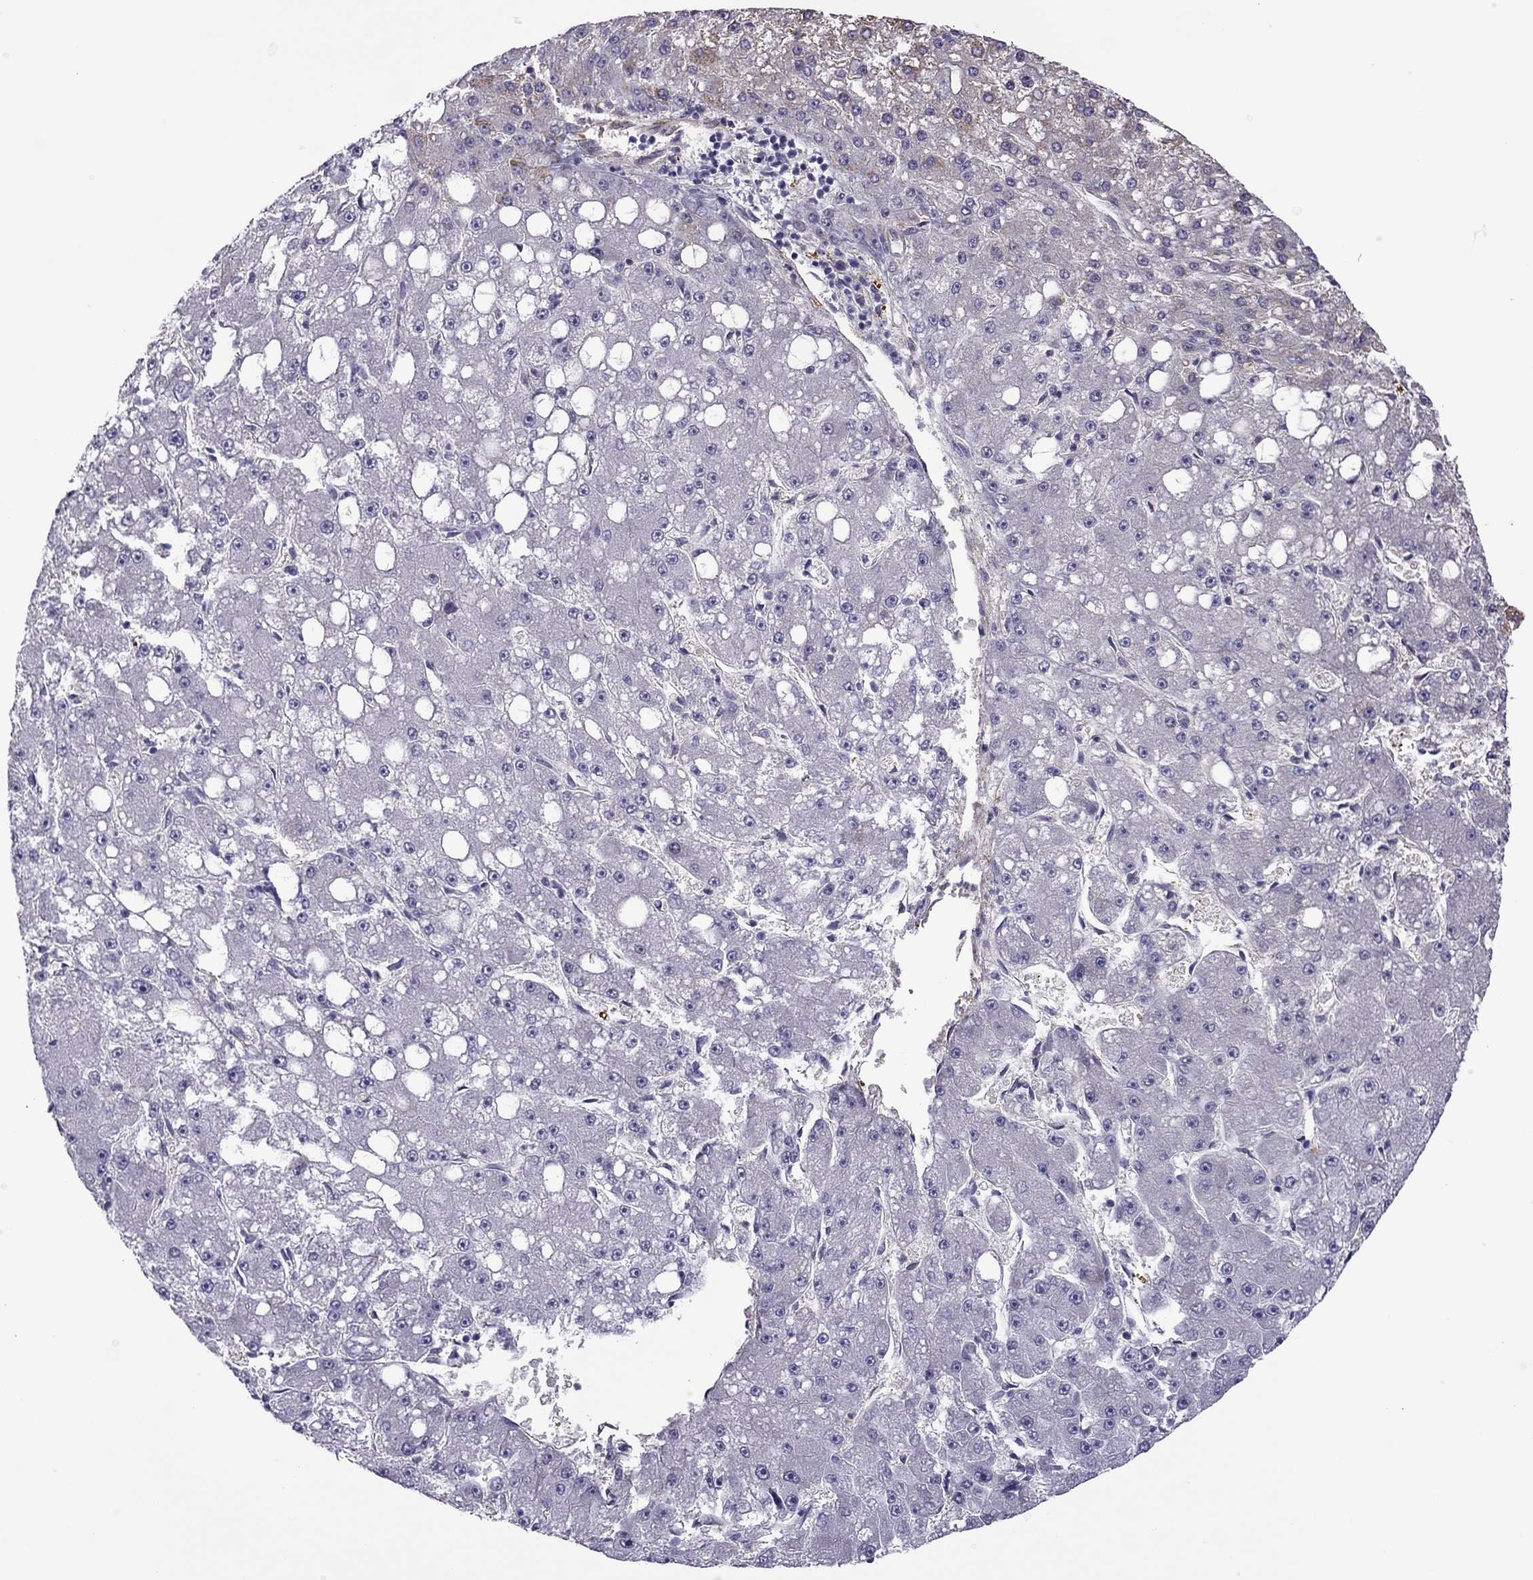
{"staining": {"intensity": "negative", "quantity": "none", "location": "none"}, "tissue": "liver cancer", "cell_type": "Tumor cells", "image_type": "cancer", "snomed": [{"axis": "morphology", "description": "Carcinoma, Hepatocellular, NOS"}, {"axis": "topography", "description": "Liver"}], "caption": "DAB (3,3'-diaminobenzidine) immunohistochemical staining of hepatocellular carcinoma (liver) demonstrates no significant staining in tumor cells.", "gene": "MAP4", "patient": {"sex": "male", "age": 67}}